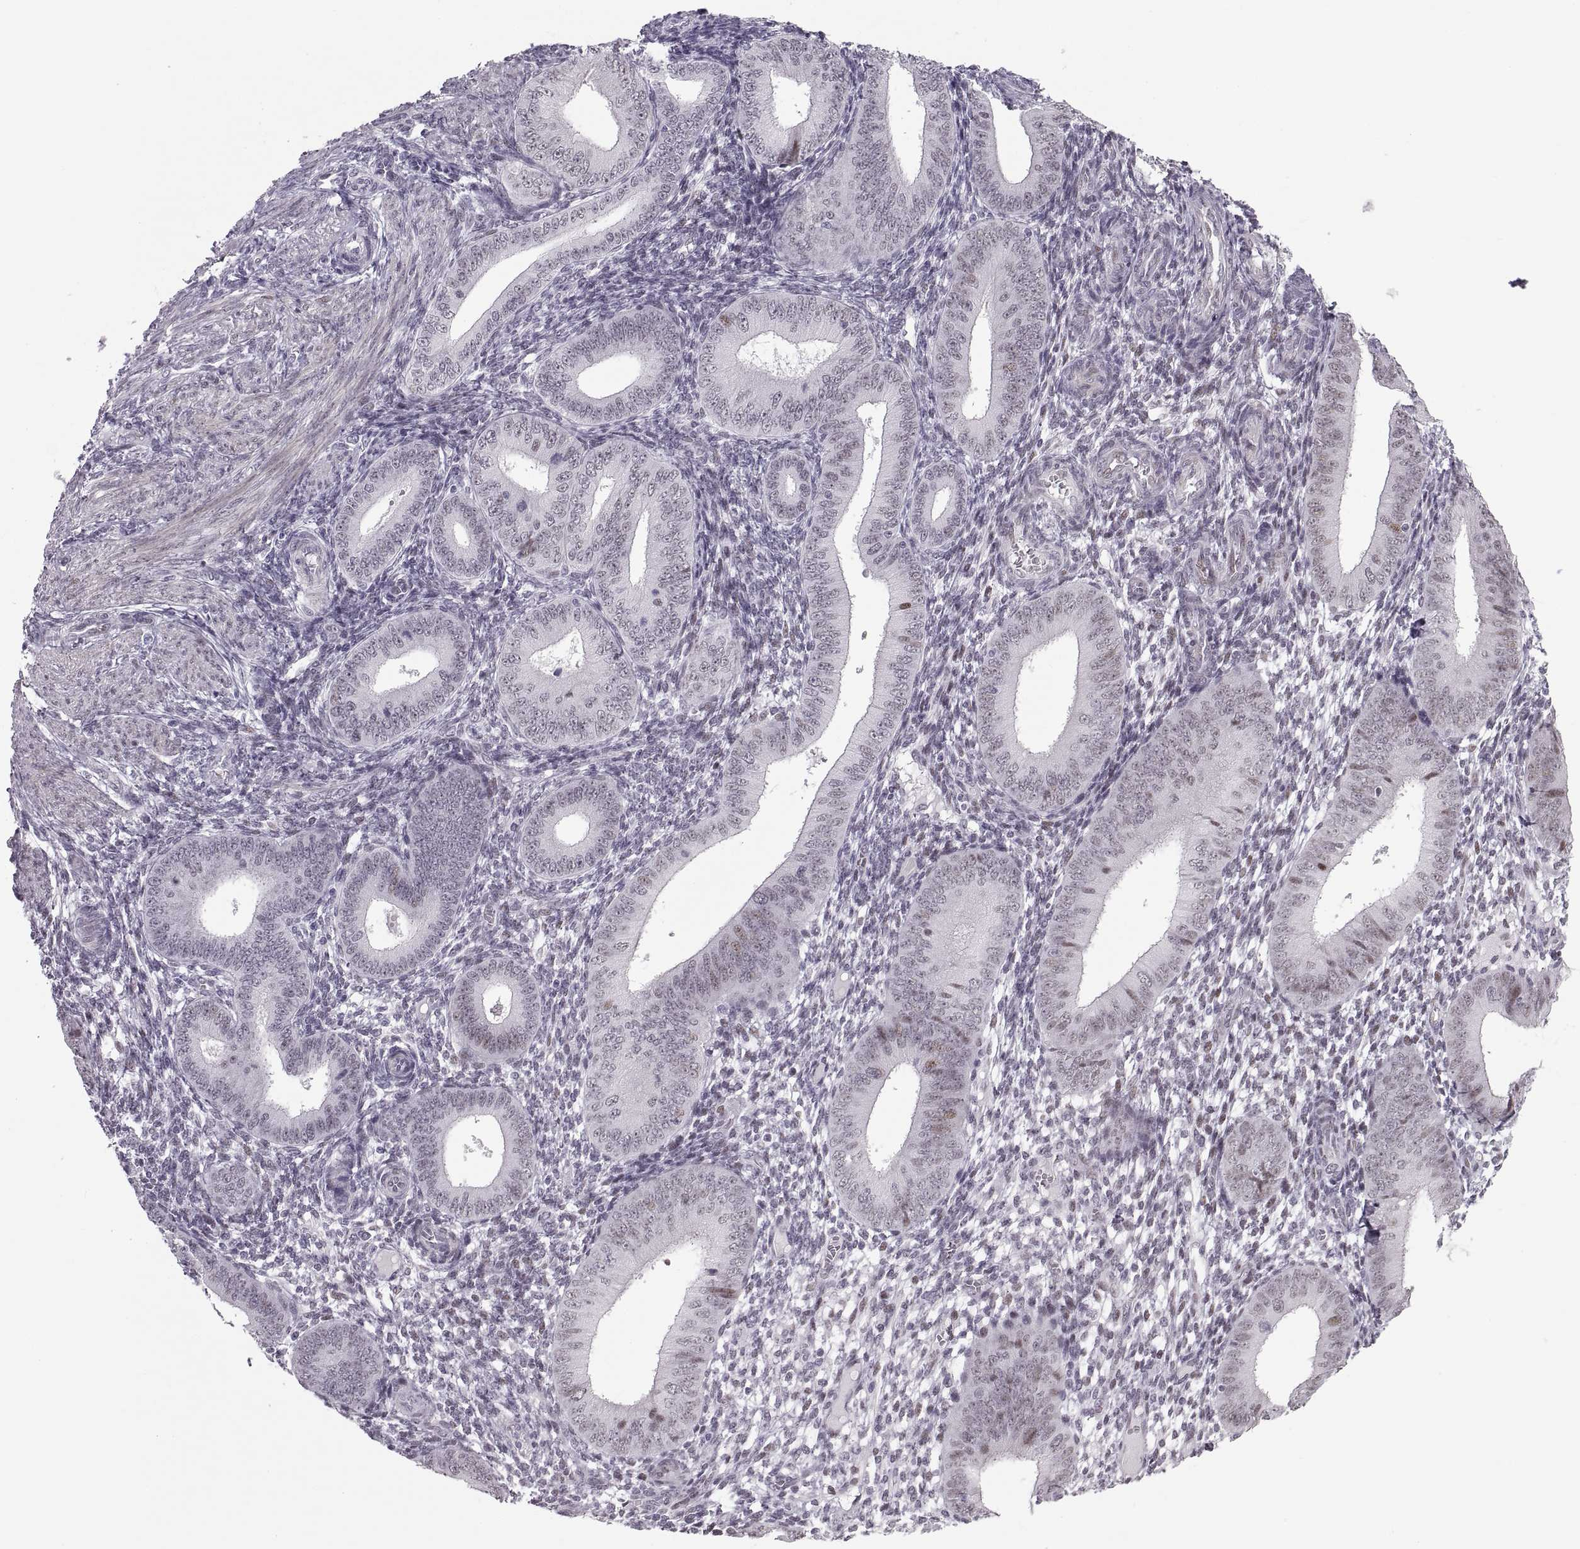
{"staining": {"intensity": "negative", "quantity": "none", "location": "none"}, "tissue": "endometrium", "cell_type": "Cells in endometrial stroma", "image_type": "normal", "snomed": [{"axis": "morphology", "description": "Normal tissue, NOS"}, {"axis": "topography", "description": "Endometrium"}], "caption": "DAB (3,3'-diaminobenzidine) immunohistochemical staining of normal endometrium demonstrates no significant expression in cells in endometrial stroma.", "gene": "NANOS3", "patient": {"sex": "female", "age": 39}}